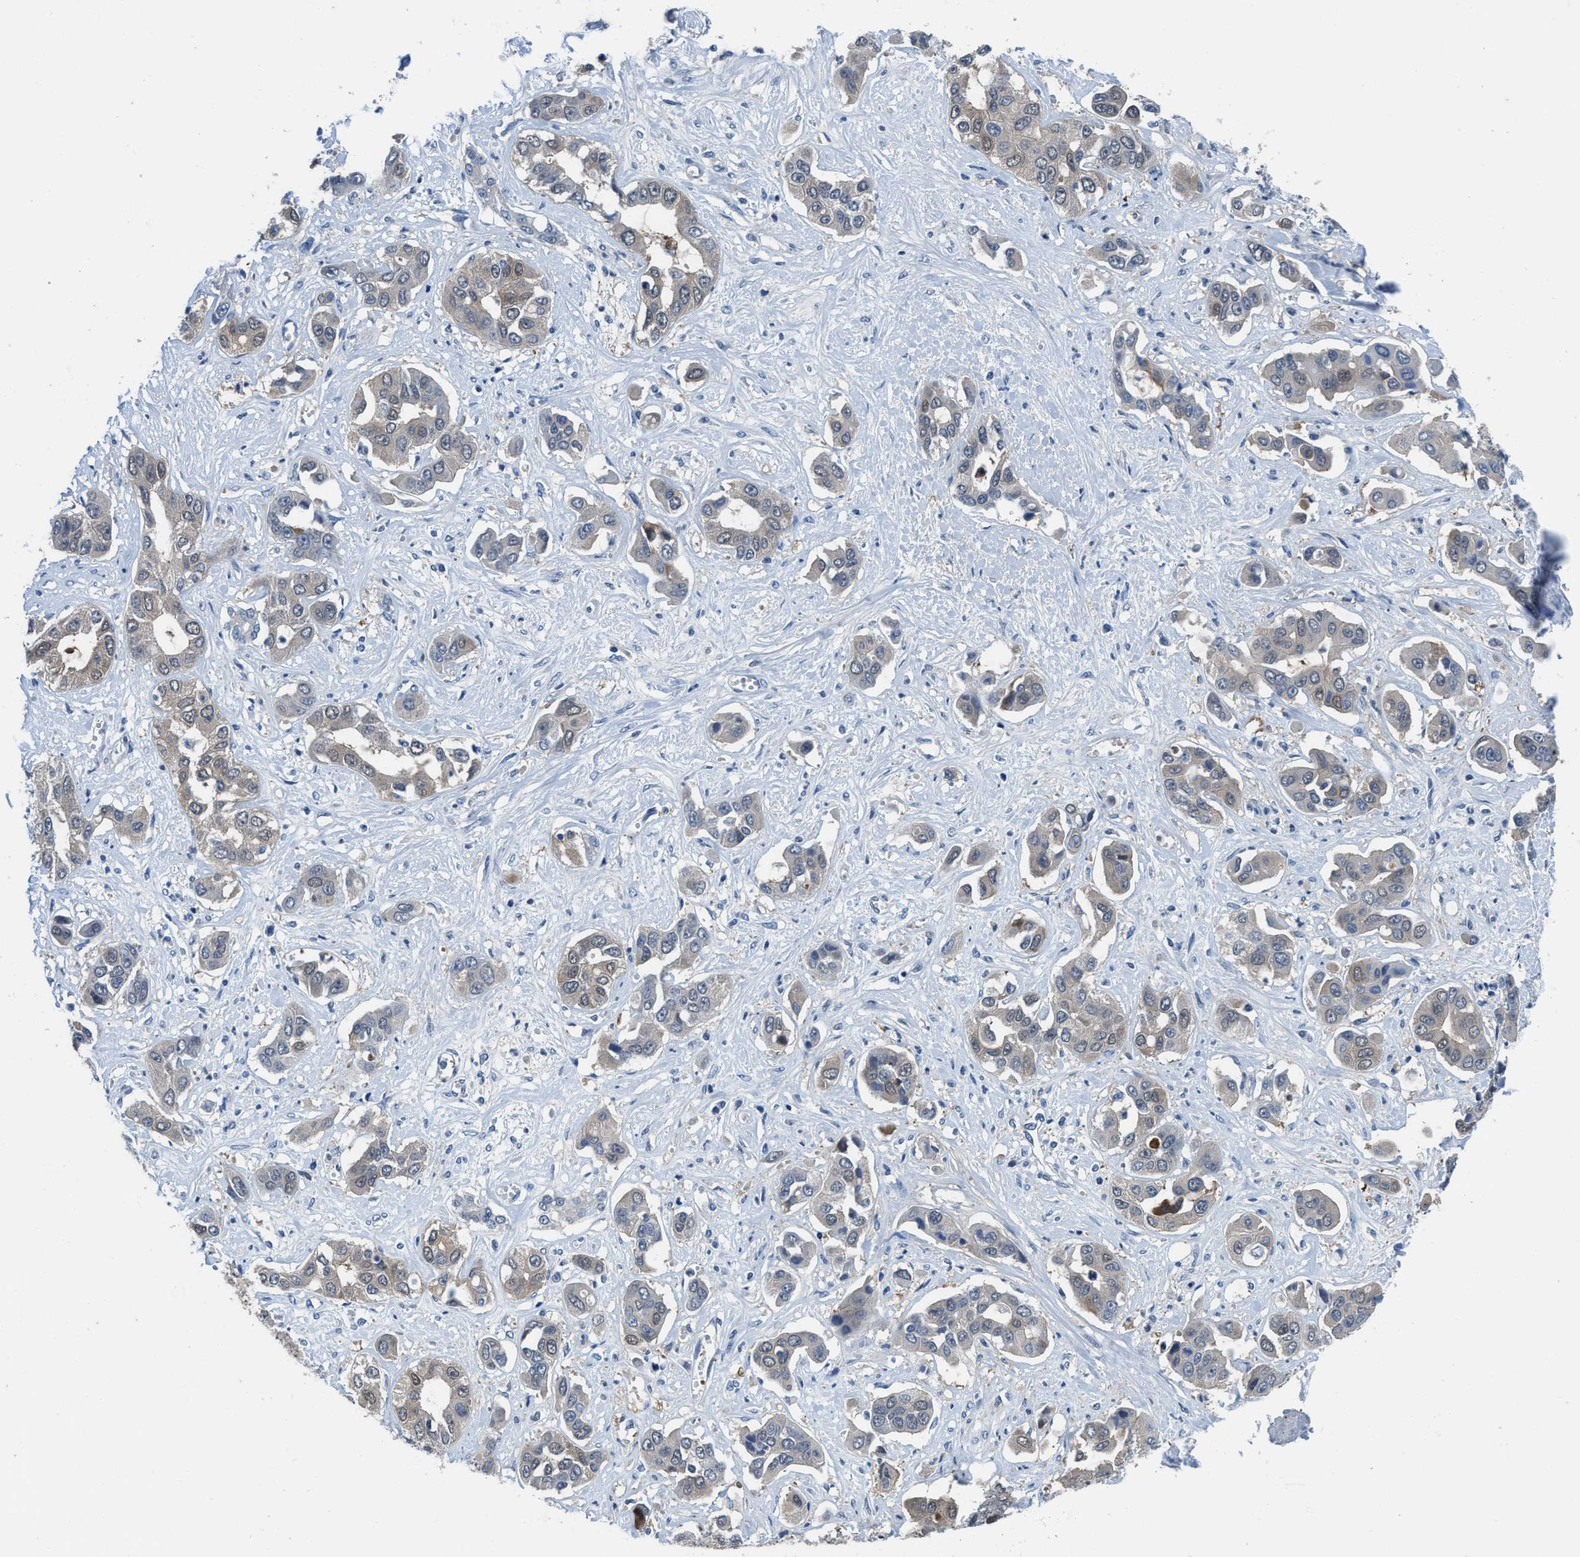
{"staining": {"intensity": "negative", "quantity": "none", "location": "none"}, "tissue": "liver cancer", "cell_type": "Tumor cells", "image_type": "cancer", "snomed": [{"axis": "morphology", "description": "Cholangiocarcinoma"}, {"axis": "topography", "description": "Liver"}], "caption": "Tumor cells are negative for protein expression in human liver cancer (cholangiocarcinoma). (DAB IHC visualized using brightfield microscopy, high magnification).", "gene": "NUDT5", "patient": {"sex": "female", "age": 52}}